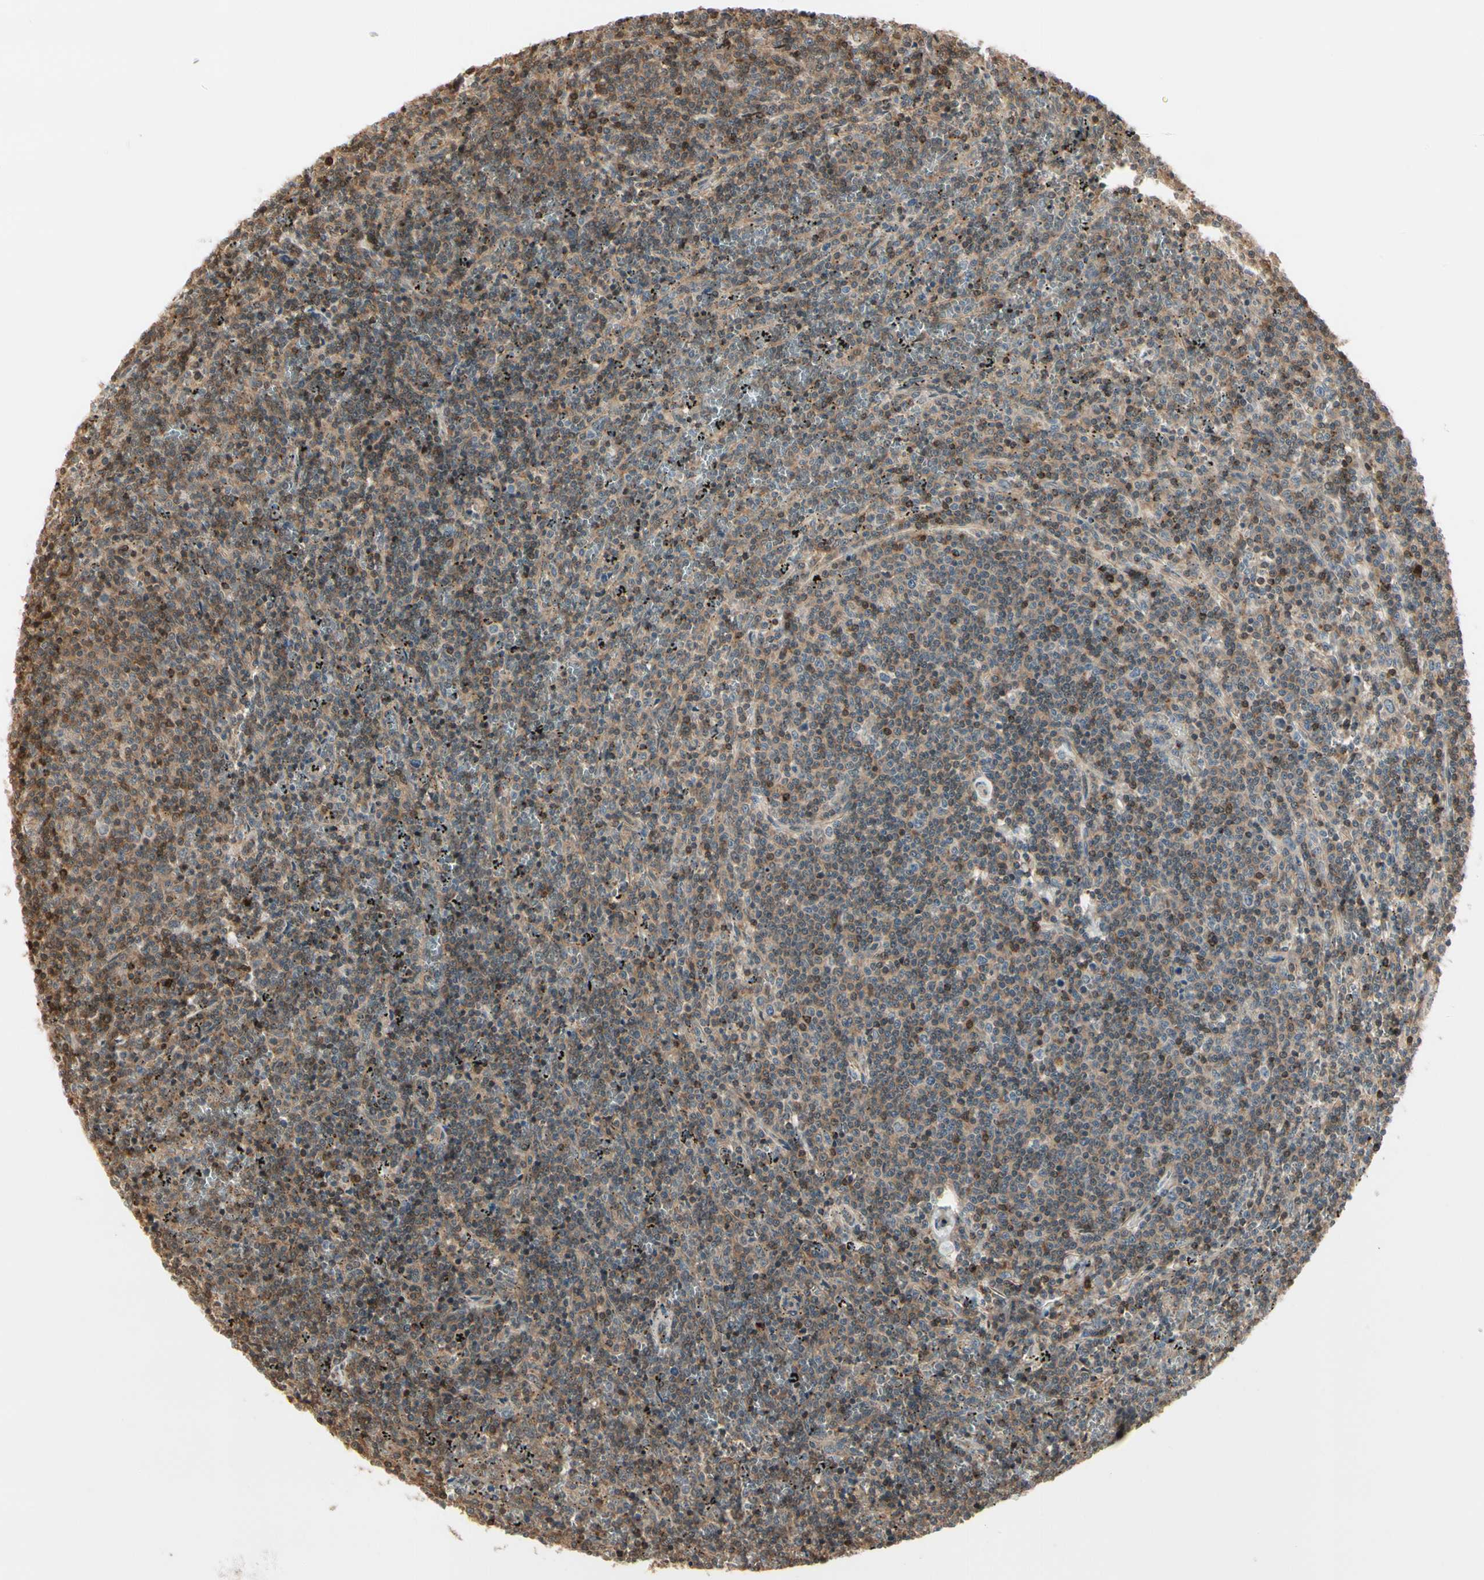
{"staining": {"intensity": "moderate", "quantity": ">75%", "location": "cytoplasmic/membranous"}, "tissue": "lymphoma", "cell_type": "Tumor cells", "image_type": "cancer", "snomed": [{"axis": "morphology", "description": "Malignant lymphoma, non-Hodgkin's type, Low grade"}, {"axis": "topography", "description": "Spleen"}], "caption": "Approximately >75% of tumor cells in lymphoma reveal moderate cytoplasmic/membranous protein staining as visualized by brown immunohistochemical staining.", "gene": "EVC", "patient": {"sex": "female", "age": 50}}